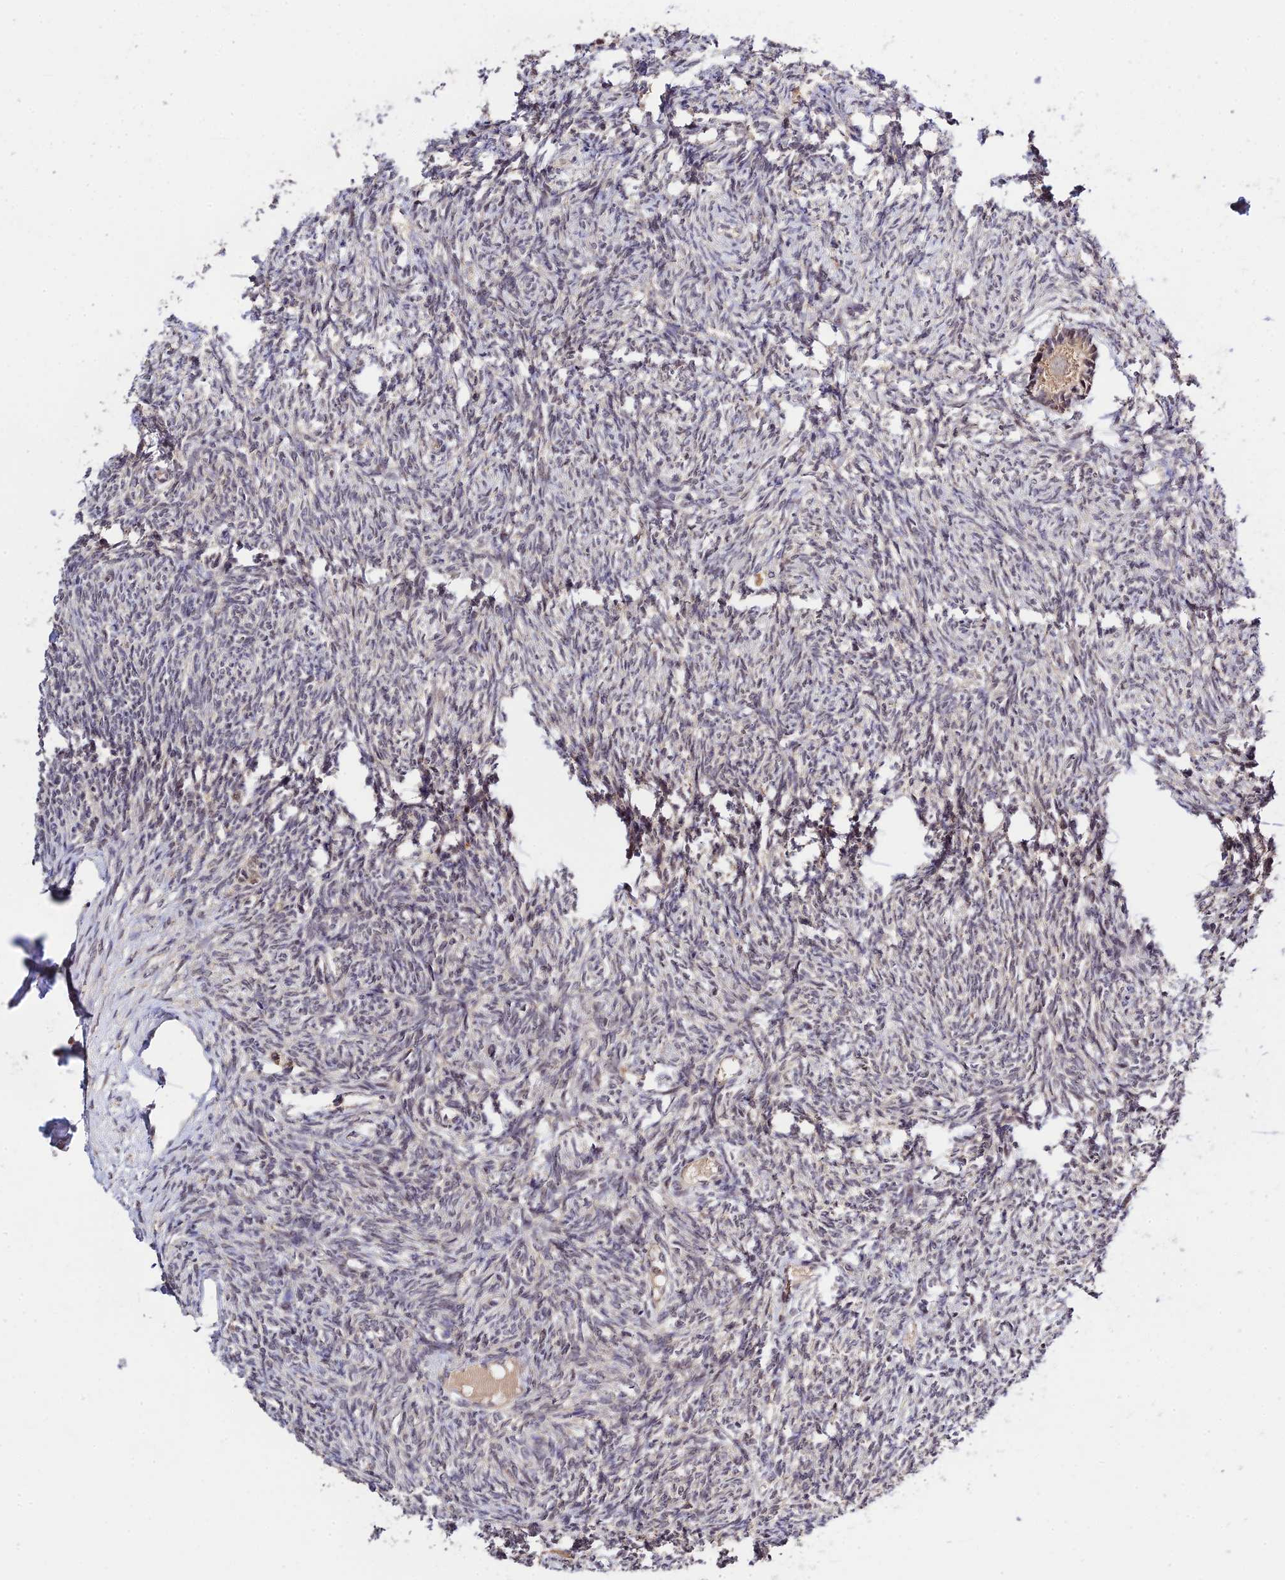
{"staining": {"intensity": "moderate", "quantity": ">75%", "location": "cytoplasmic/membranous"}, "tissue": "ovary", "cell_type": "Follicle cells", "image_type": "normal", "snomed": [{"axis": "morphology", "description": "Normal tissue, NOS"}, {"axis": "morphology", "description": "Cyst, NOS"}, {"axis": "topography", "description": "Ovary"}], "caption": "Immunohistochemical staining of normal human ovary exhibits >75% levels of moderate cytoplasmic/membranous protein expression in about >75% of follicle cells. (brown staining indicates protein expression, while blue staining denotes nuclei).", "gene": "CWH43", "patient": {"sex": "female", "age": 33}}